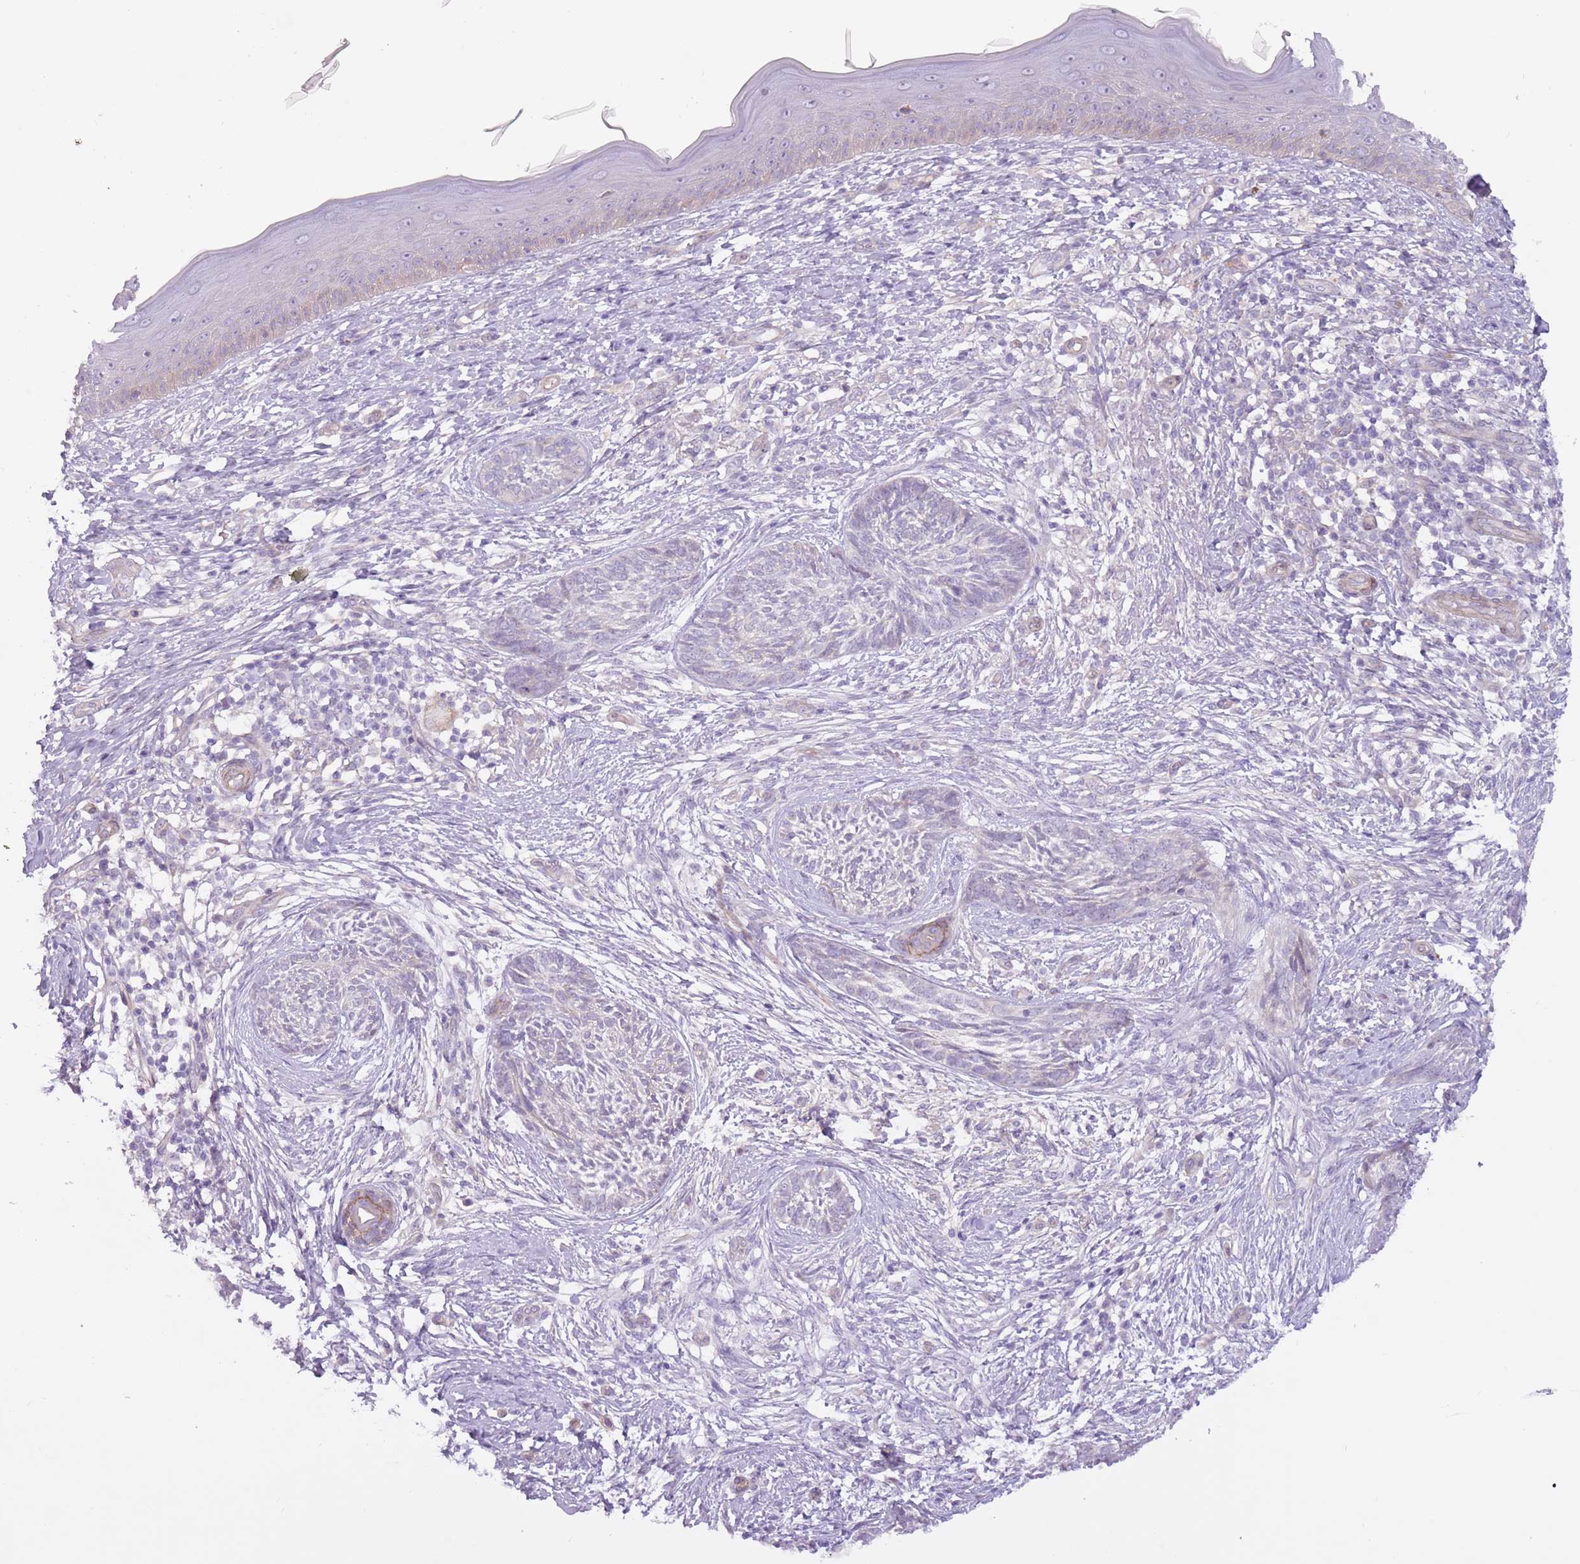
{"staining": {"intensity": "negative", "quantity": "none", "location": "none"}, "tissue": "skin cancer", "cell_type": "Tumor cells", "image_type": "cancer", "snomed": [{"axis": "morphology", "description": "Basal cell carcinoma"}, {"axis": "topography", "description": "Skin"}], "caption": "Skin cancer (basal cell carcinoma) was stained to show a protein in brown. There is no significant positivity in tumor cells.", "gene": "MRO", "patient": {"sex": "male", "age": 73}}